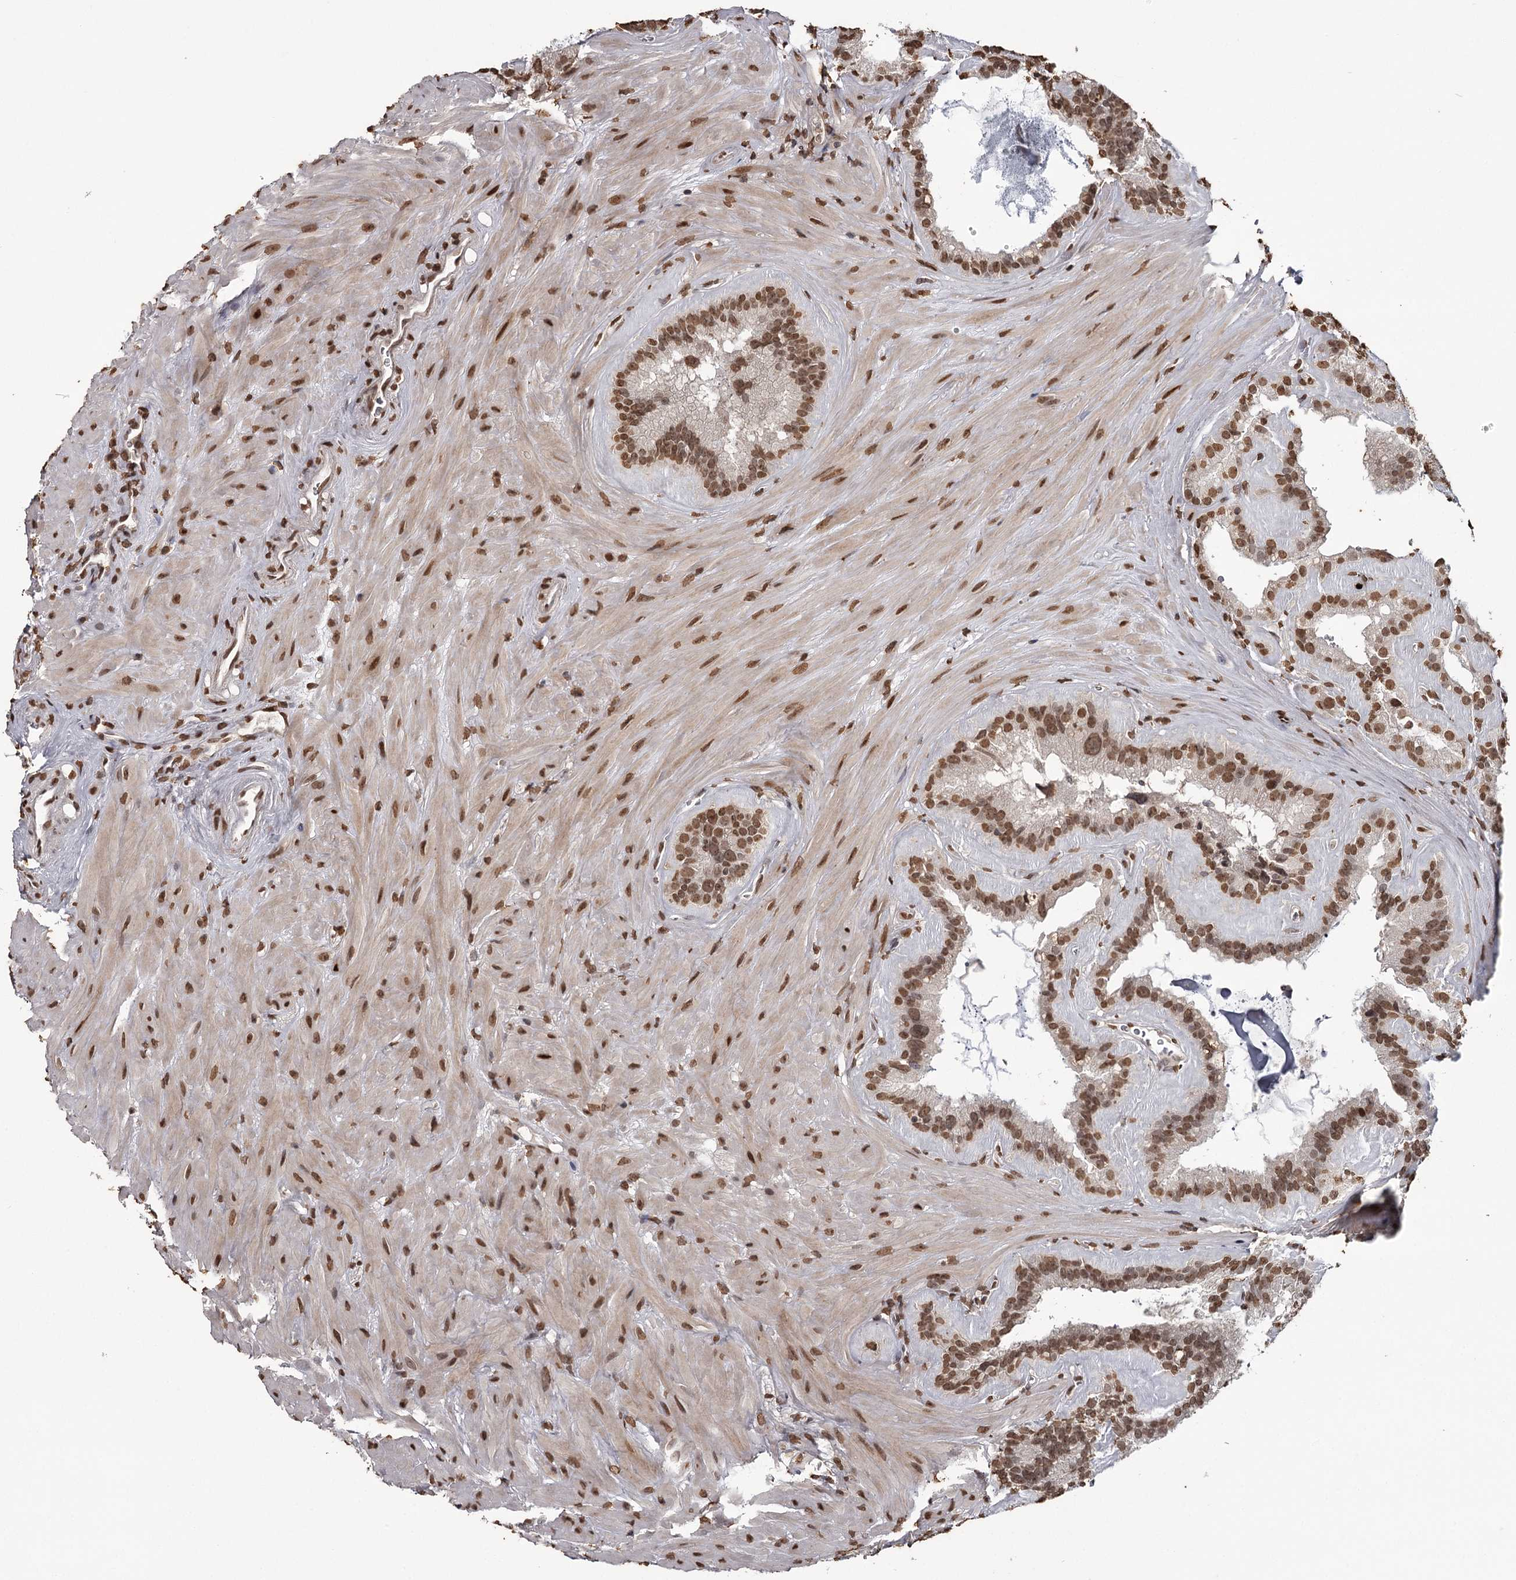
{"staining": {"intensity": "strong", "quantity": ">75%", "location": "nuclear"}, "tissue": "seminal vesicle", "cell_type": "Glandular cells", "image_type": "normal", "snomed": [{"axis": "morphology", "description": "Normal tissue, NOS"}, {"axis": "topography", "description": "Prostate"}, {"axis": "topography", "description": "Seminal veicle"}], "caption": "Strong nuclear protein expression is seen in about >75% of glandular cells in seminal vesicle.", "gene": "THYN1", "patient": {"sex": "male", "age": 59}}